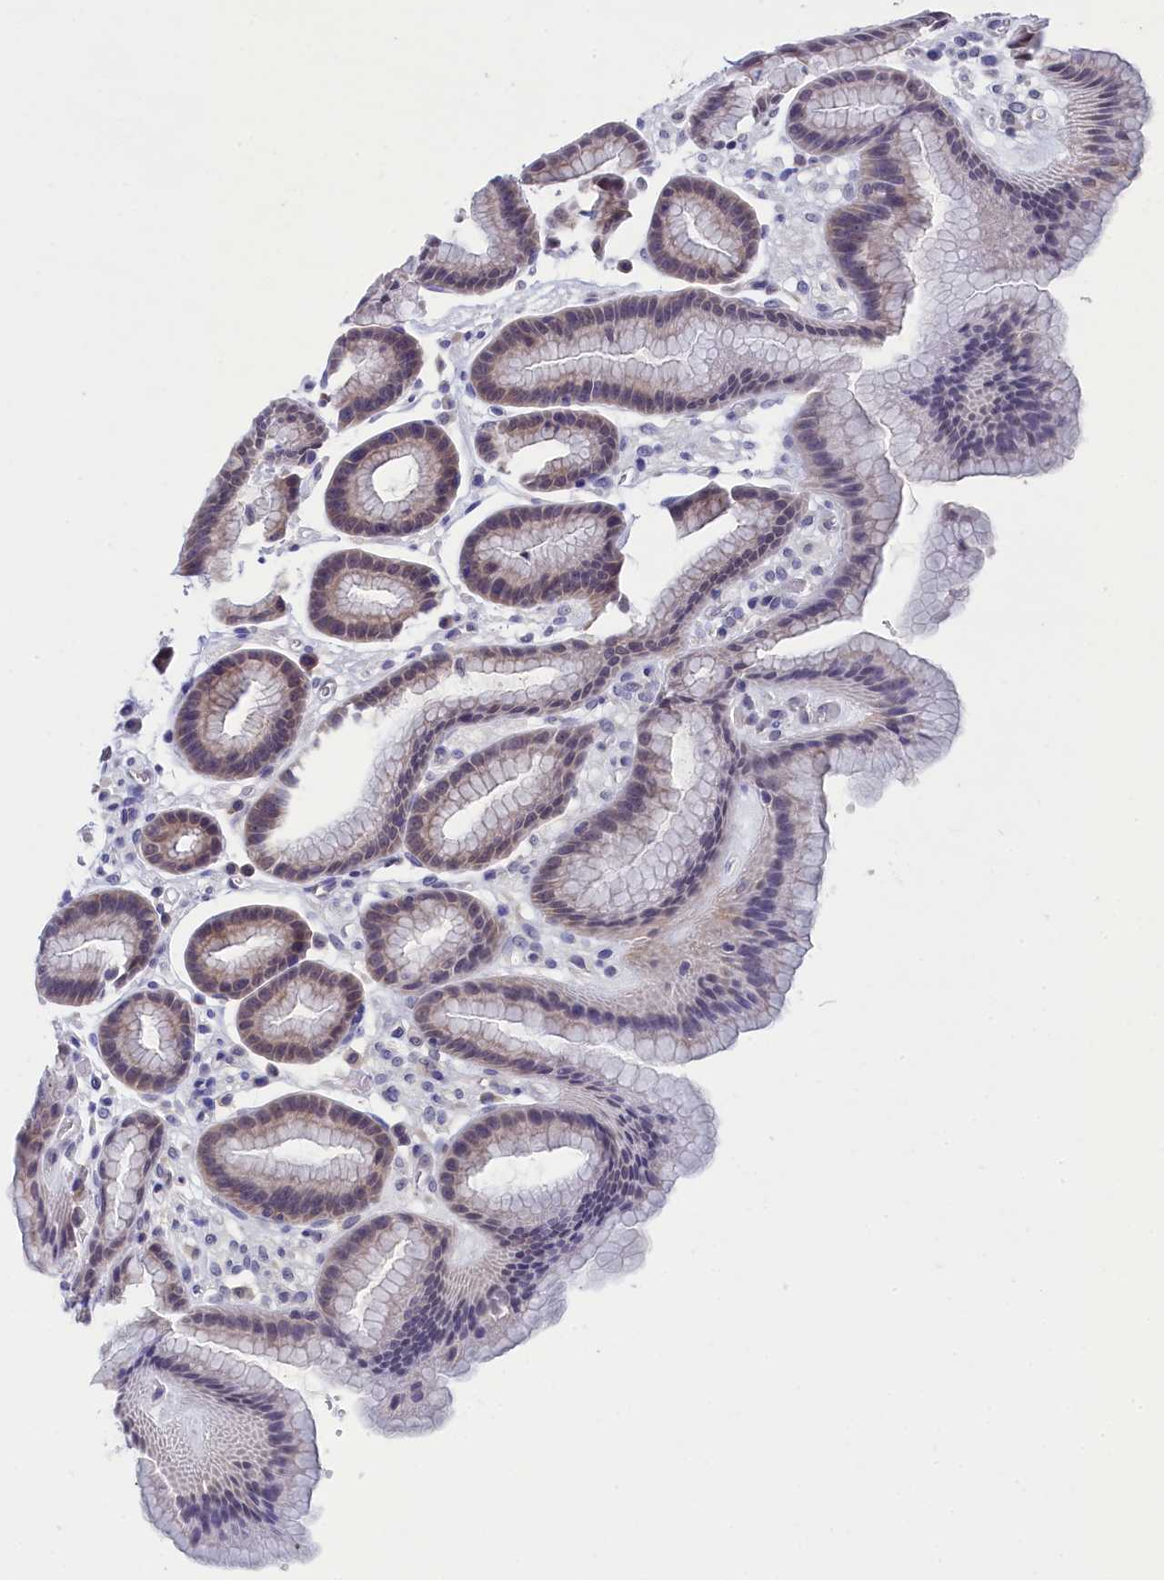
{"staining": {"intensity": "moderate", "quantity": "25%-75%", "location": "cytoplasmic/membranous,nuclear"}, "tissue": "stomach", "cell_type": "Glandular cells", "image_type": "normal", "snomed": [{"axis": "morphology", "description": "Normal tissue, NOS"}, {"axis": "topography", "description": "Stomach"}], "caption": "Immunohistochemistry (DAB (3,3'-diaminobenzidine)) staining of benign stomach reveals moderate cytoplasmic/membranous,nuclear protein staining in approximately 25%-75% of glandular cells.", "gene": "PGP", "patient": {"sex": "male", "age": 42}}